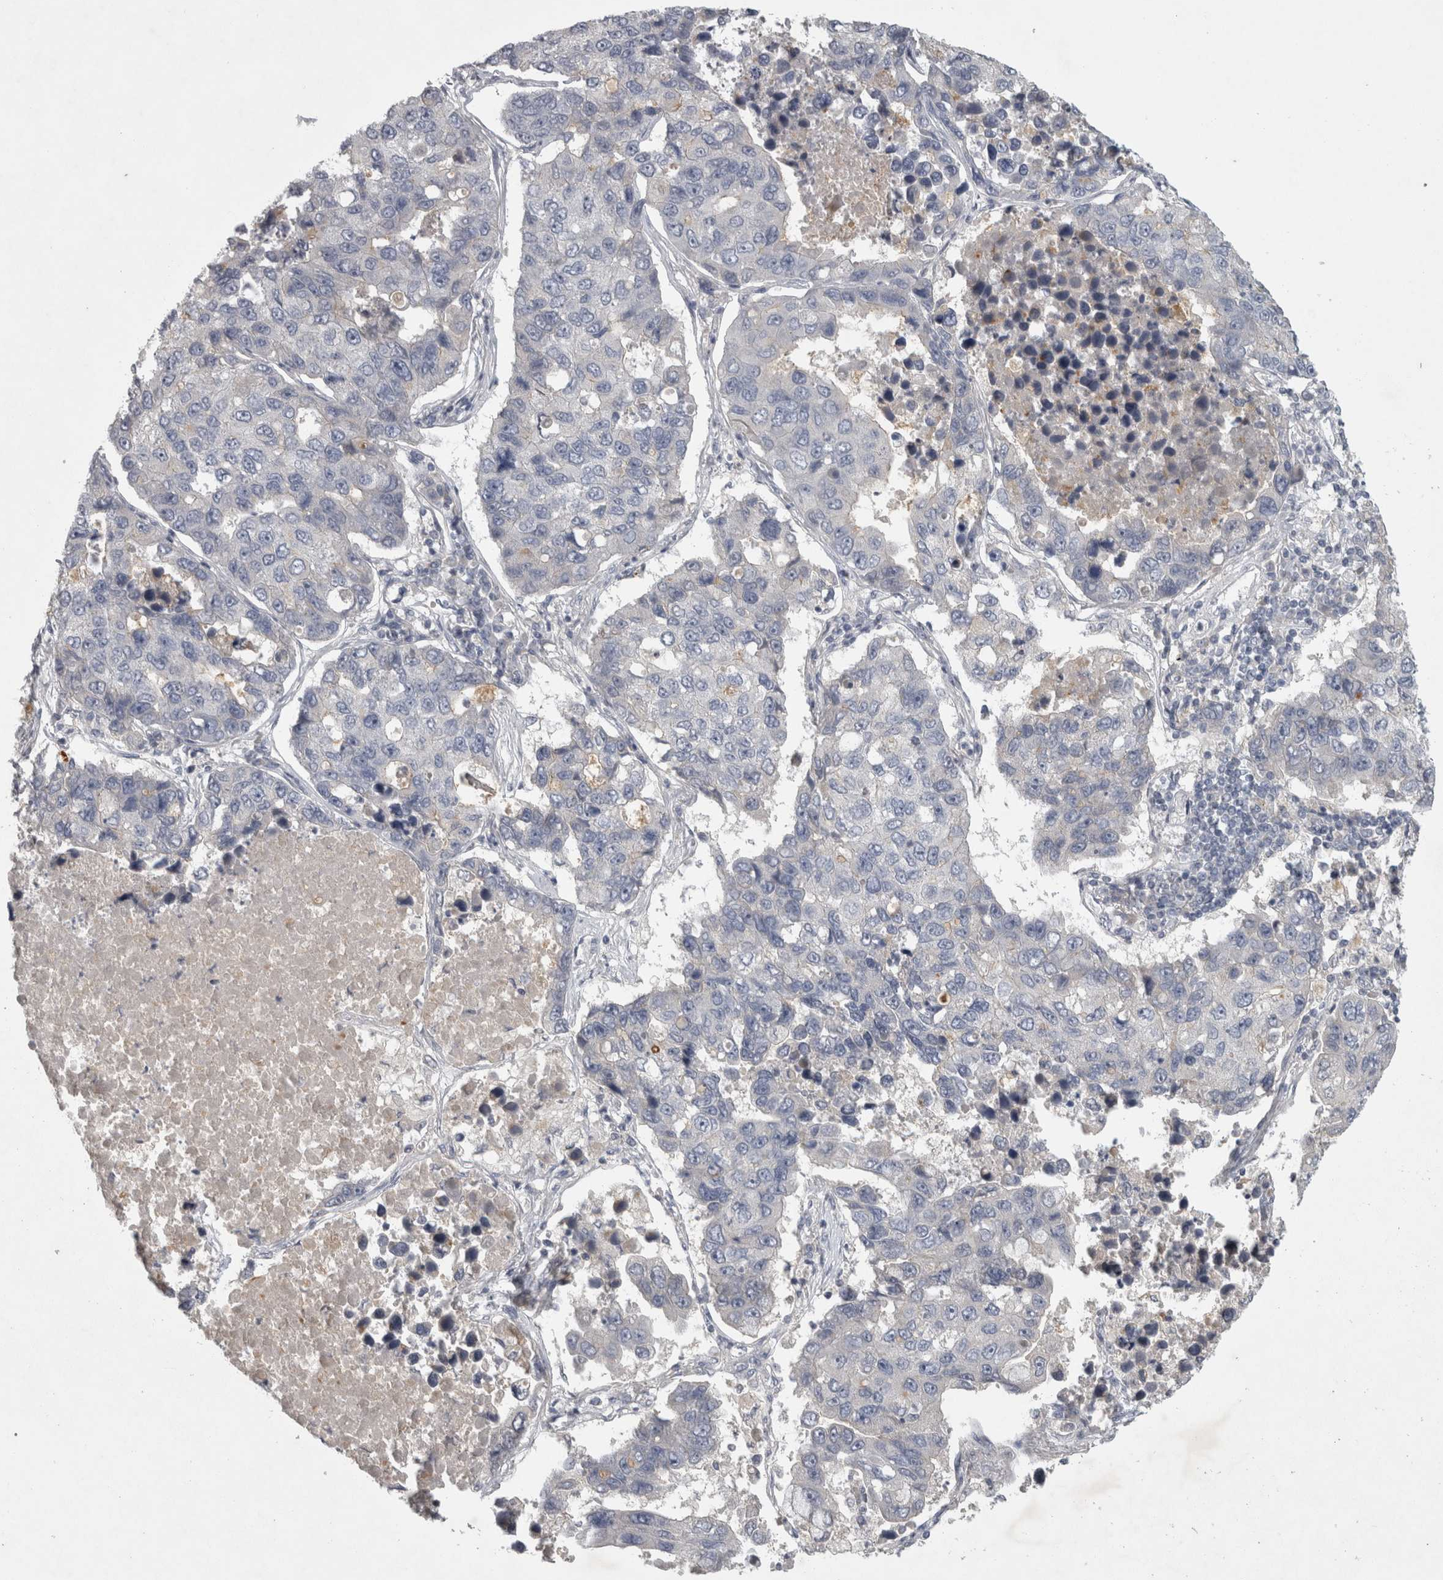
{"staining": {"intensity": "negative", "quantity": "none", "location": "none"}, "tissue": "lung cancer", "cell_type": "Tumor cells", "image_type": "cancer", "snomed": [{"axis": "morphology", "description": "Adenocarcinoma, NOS"}, {"axis": "topography", "description": "Lung"}], "caption": "Adenocarcinoma (lung) was stained to show a protein in brown. There is no significant staining in tumor cells. (Brightfield microscopy of DAB (3,3'-diaminobenzidine) immunohistochemistry (IHC) at high magnification).", "gene": "ENPP7", "patient": {"sex": "male", "age": 64}}